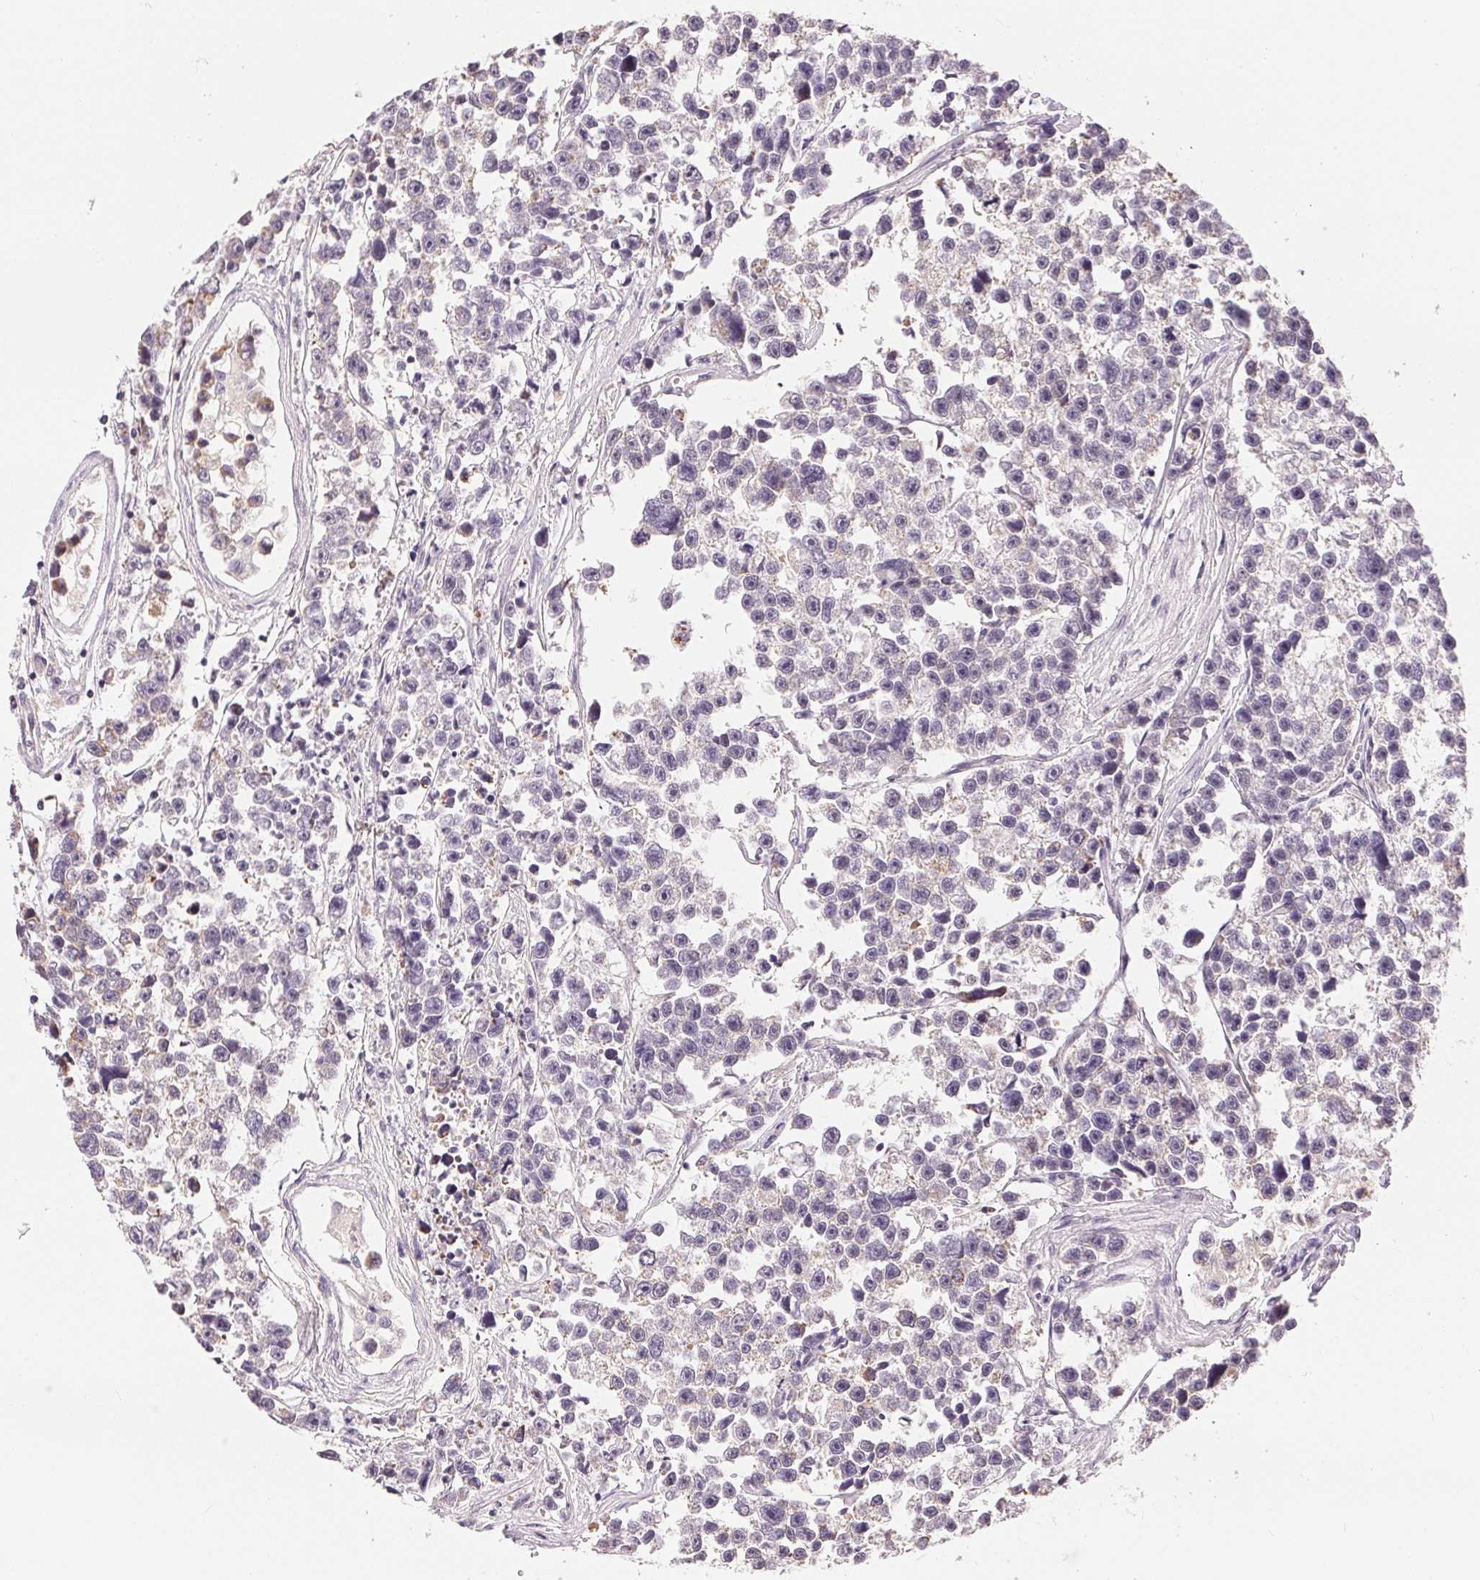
{"staining": {"intensity": "negative", "quantity": "none", "location": "none"}, "tissue": "testis cancer", "cell_type": "Tumor cells", "image_type": "cancer", "snomed": [{"axis": "morphology", "description": "Seminoma, NOS"}, {"axis": "topography", "description": "Testis"}], "caption": "Photomicrograph shows no significant protein staining in tumor cells of testis cancer.", "gene": "POU2F2", "patient": {"sex": "male", "age": 26}}